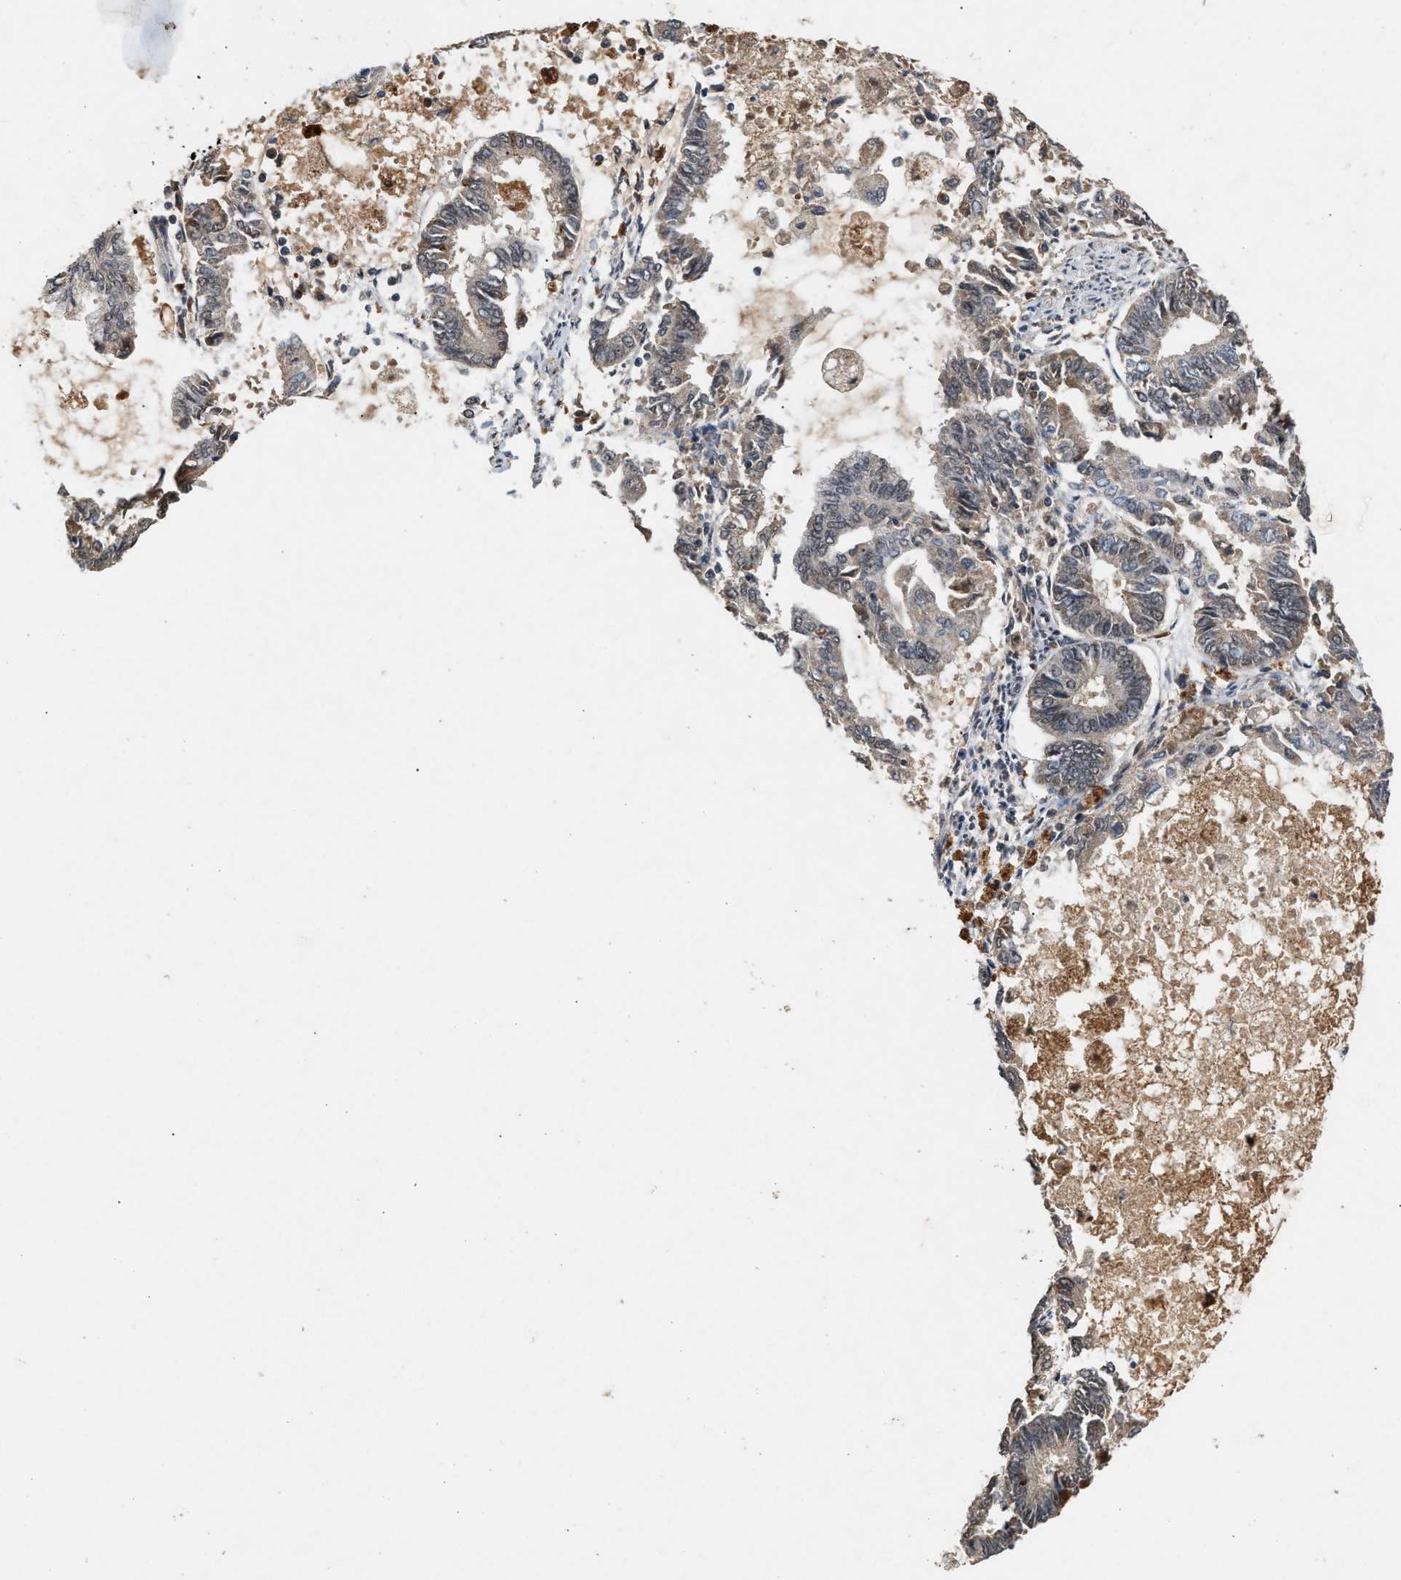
{"staining": {"intensity": "negative", "quantity": "none", "location": "none"}, "tissue": "endometrial cancer", "cell_type": "Tumor cells", "image_type": "cancer", "snomed": [{"axis": "morphology", "description": "Adenocarcinoma, NOS"}, {"axis": "topography", "description": "Endometrium"}], "caption": "Immunohistochemistry micrograph of human adenocarcinoma (endometrial) stained for a protein (brown), which exhibits no staining in tumor cells.", "gene": "RUSC2", "patient": {"sex": "female", "age": 86}}